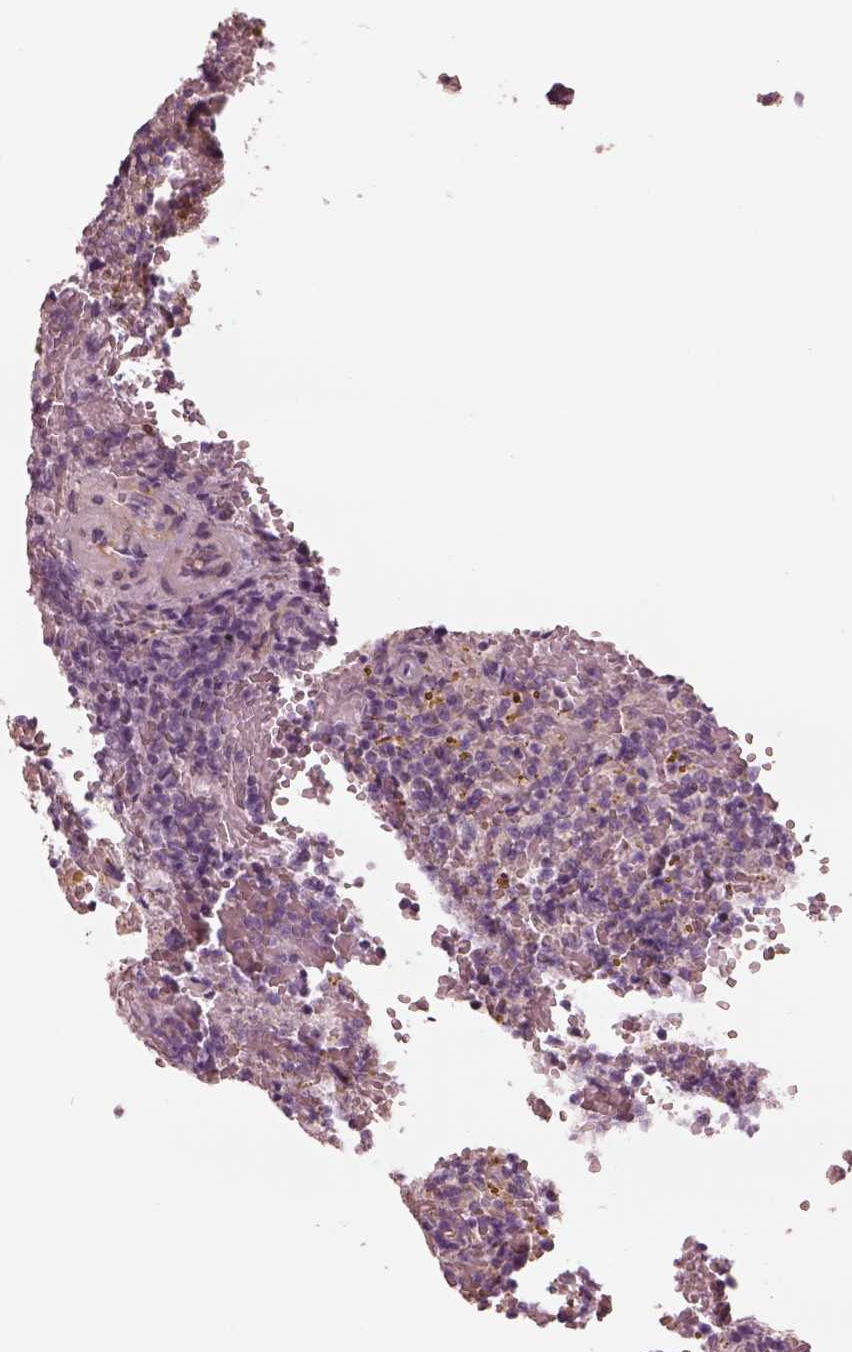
{"staining": {"intensity": "negative", "quantity": "none", "location": "none"}, "tissue": "lymphoma", "cell_type": "Tumor cells", "image_type": "cancer", "snomed": [{"axis": "morphology", "description": "Malignant lymphoma, non-Hodgkin's type, Low grade"}, {"axis": "topography", "description": "Spleen"}], "caption": "An immunohistochemistry micrograph of low-grade malignant lymphoma, non-Hodgkin's type is shown. There is no staining in tumor cells of low-grade malignant lymphoma, non-Hodgkin's type.", "gene": "DNAAF9", "patient": {"sex": "female", "age": 65}}